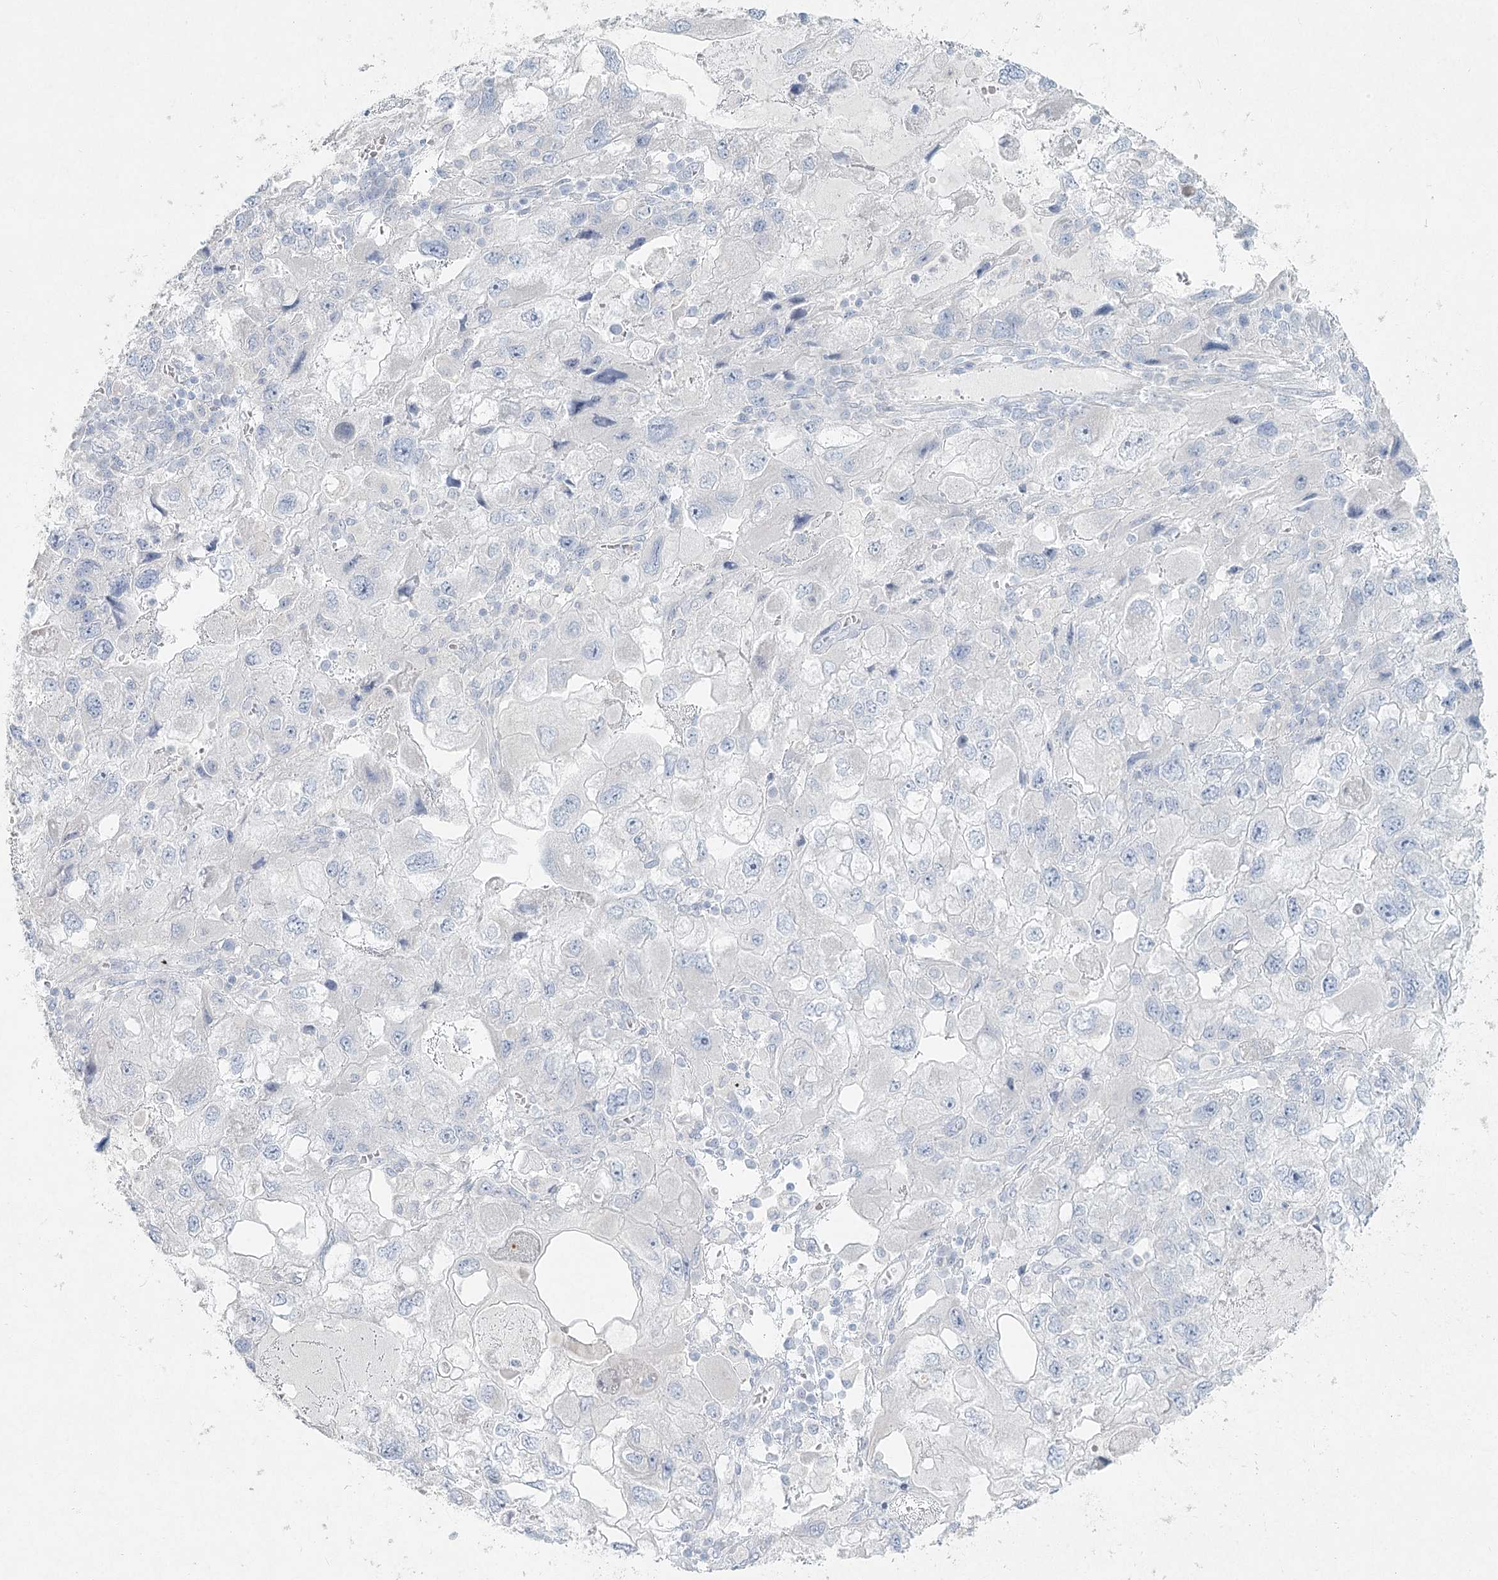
{"staining": {"intensity": "negative", "quantity": "none", "location": "none"}, "tissue": "endometrial cancer", "cell_type": "Tumor cells", "image_type": "cancer", "snomed": [{"axis": "morphology", "description": "Adenocarcinoma, NOS"}, {"axis": "topography", "description": "Endometrium"}], "caption": "The histopathology image exhibits no staining of tumor cells in adenocarcinoma (endometrial).", "gene": "LRP2BP", "patient": {"sex": "female", "age": 49}}